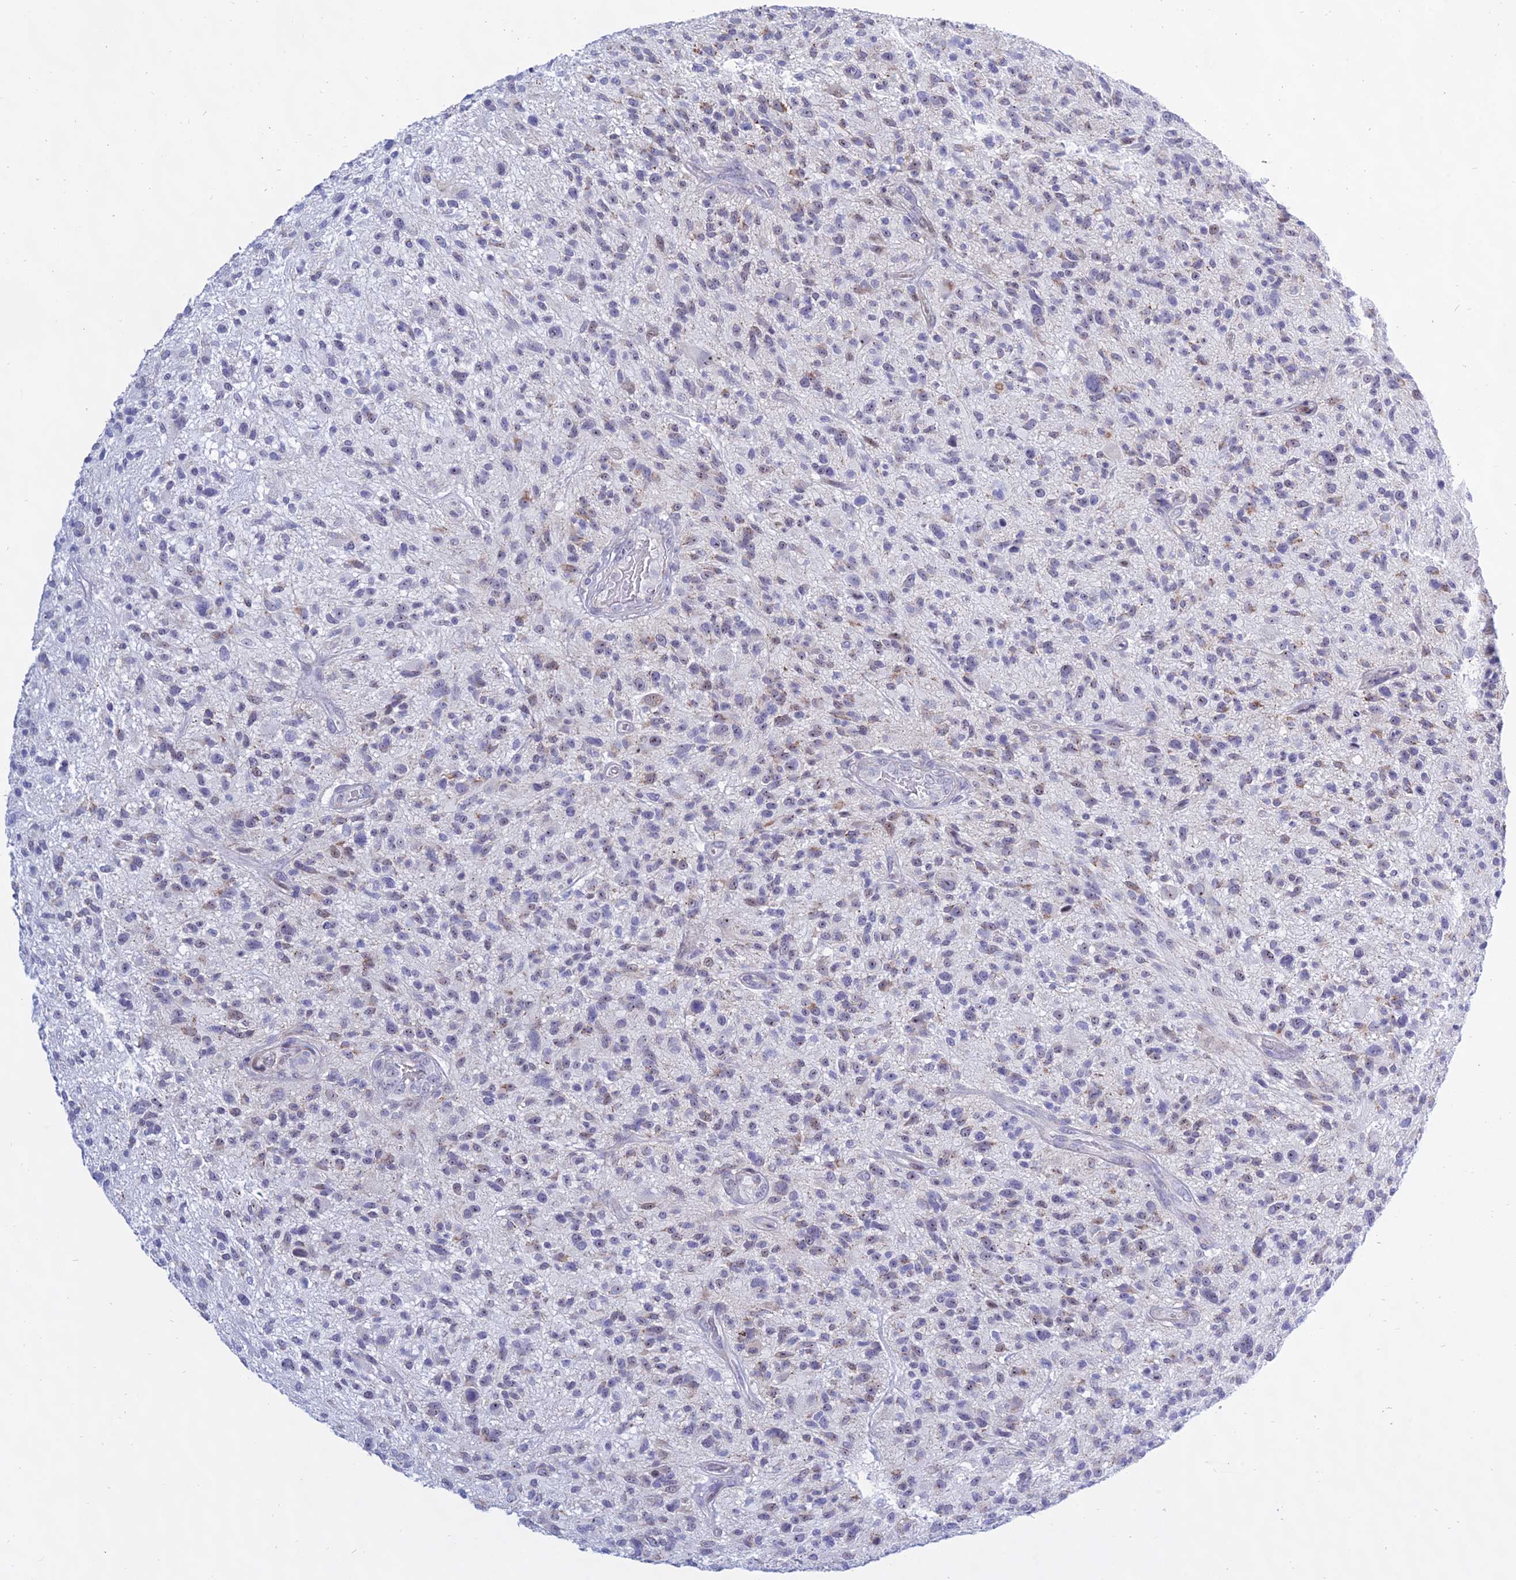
{"staining": {"intensity": "weak", "quantity": "<25%", "location": "cytoplasmic/membranous,nuclear"}, "tissue": "glioma", "cell_type": "Tumor cells", "image_type": "cancer", "snomed": [{"axis": "morphology", "description": "Glioma, malignant, High grade"}, {"axis": "topography", "description": "Brain"}], "caption": "Human glioma stained for a protein using immunohistochemistry (IHC) reveals no expression in tumor cells.", "gene": "KRR1", "patient": {"sex": "male", "age": 47}}